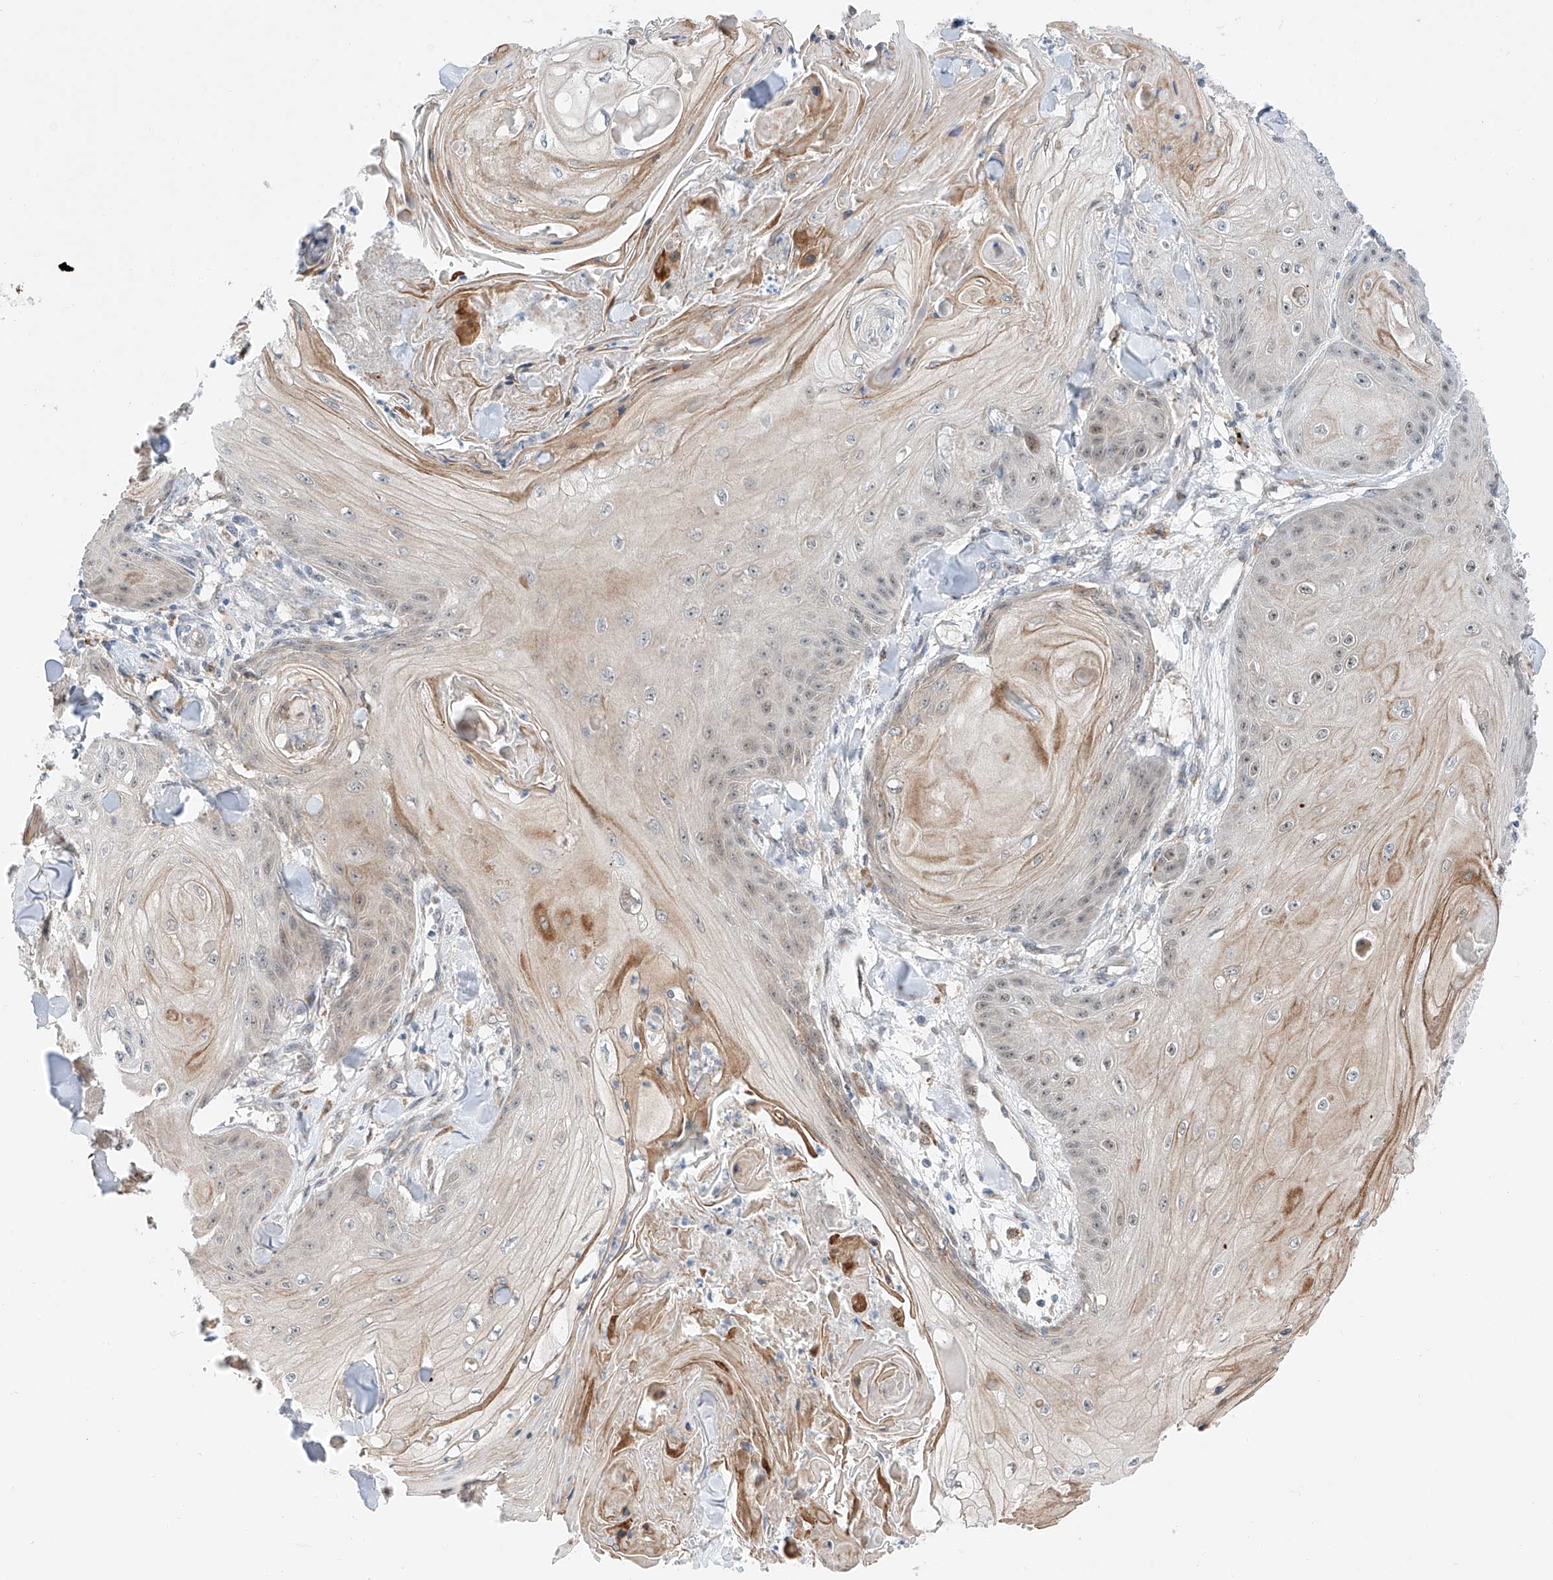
{"staining": {"intensity": "weak", "quantity": "<25%", "location": "nuclear"}, "tissue": "skin cancer", "cell_type": "Tumor cells", "image_type": "cancer", "snomed": [{"axis": "morphology", "description": "Squamous cell carcinoma, NOS"}, {"axis": "topography", "description": "Skin"}], "caption": "Human skin squamous cell carcinoma stained for a protein using immunohistochemistry (IHC) reveals no positivity in tumor cells.", "gene": "CLDND1", "patient": {"sex": "male", "age": 74}}